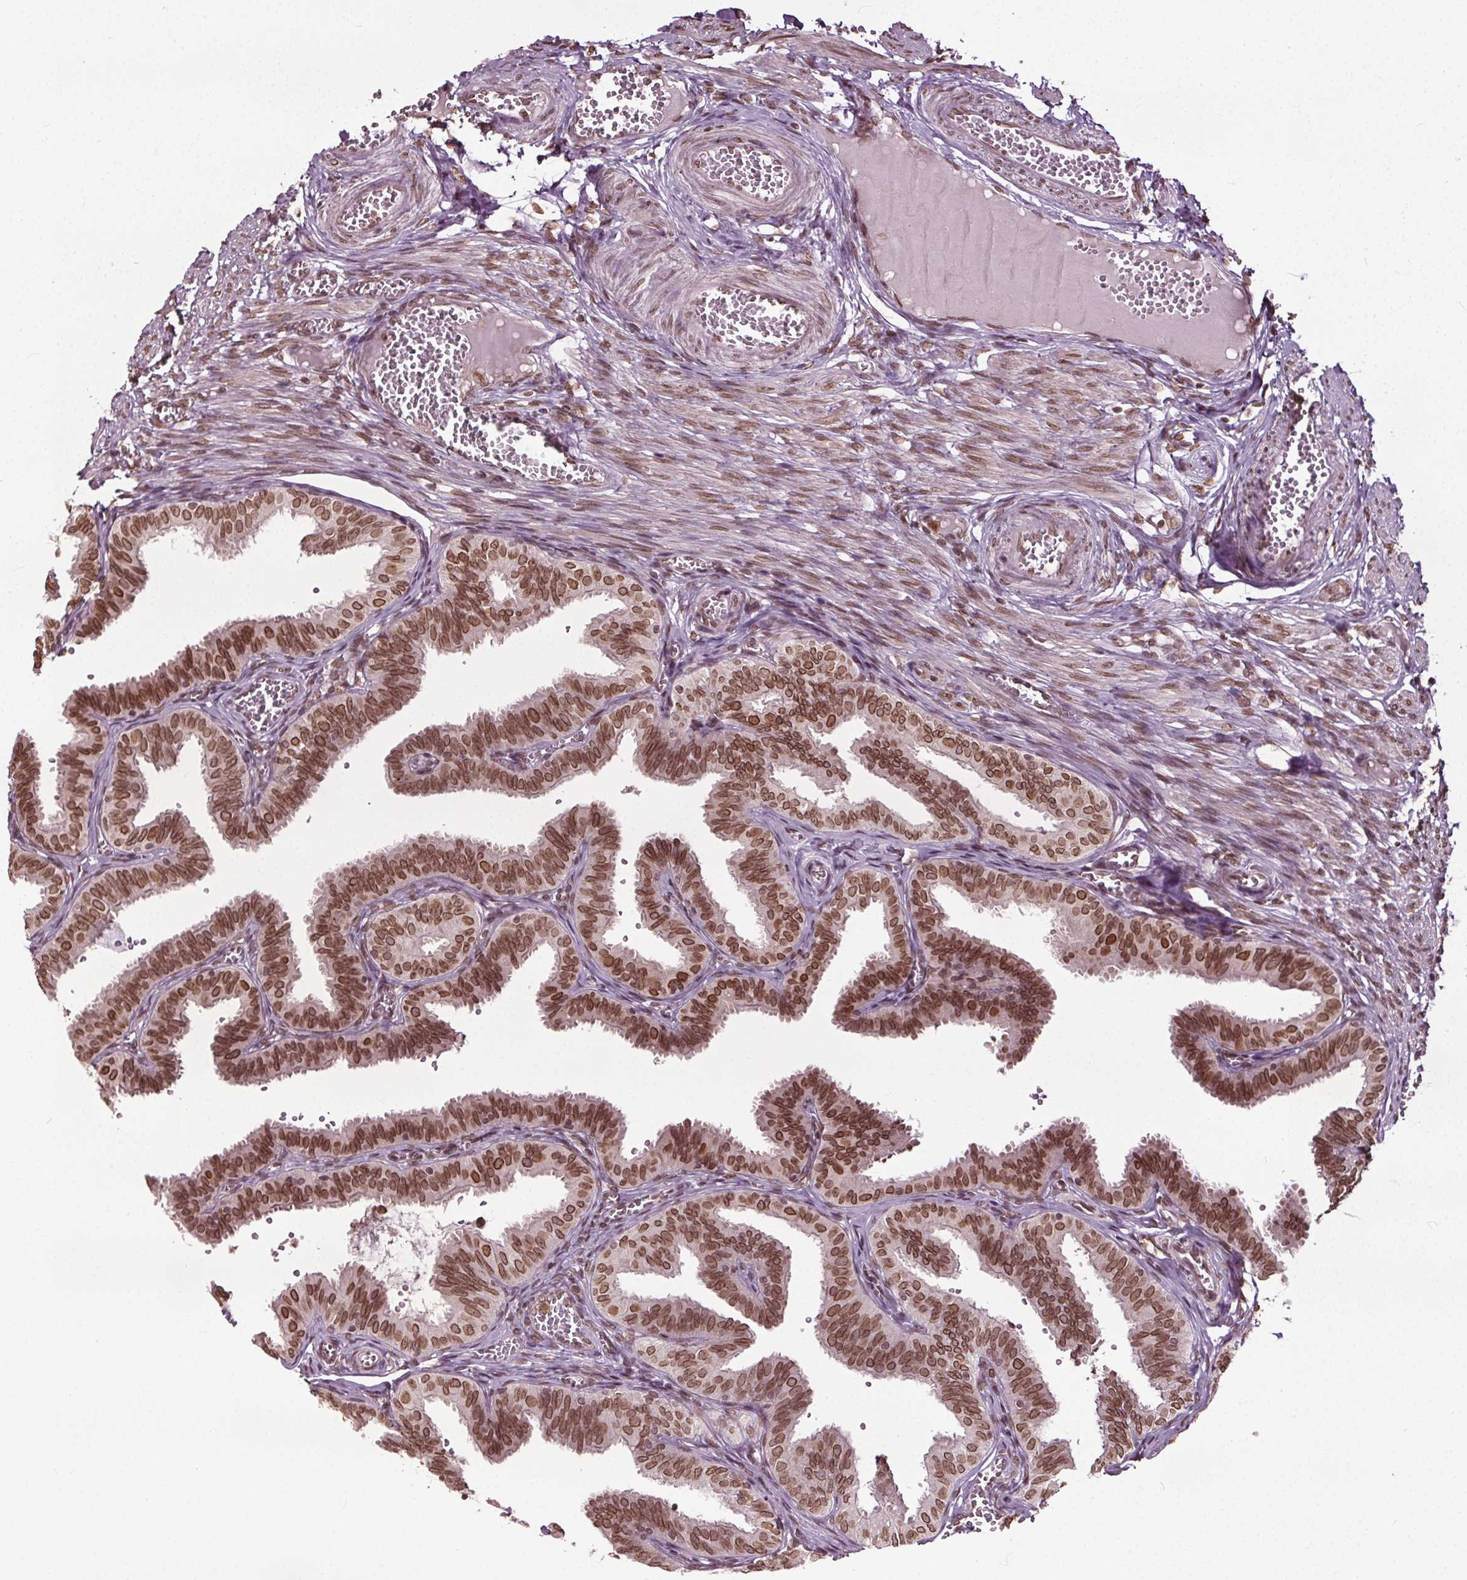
{"staining": {"intensity": "moderate", "quantity": ">75%", "location": "cytoplasmic/membranous,nuclear"}, "tissue": "fallopian tube", "cell_type": "Glandular cells", "image_type": "normal", "snomed": [{"axis": "morphology", "description": "Normal tissue, NOS"}, {"axis": "topography", "description": "Fallopian tube"}], "caption": "A brown stain labels moderate cytoplasmic/membranous,nuclear staining of a protein in glandular cells of normal human fallopian tube.", "gene": "TTC39C", "patient": {"sex": "female", "age": 25}}